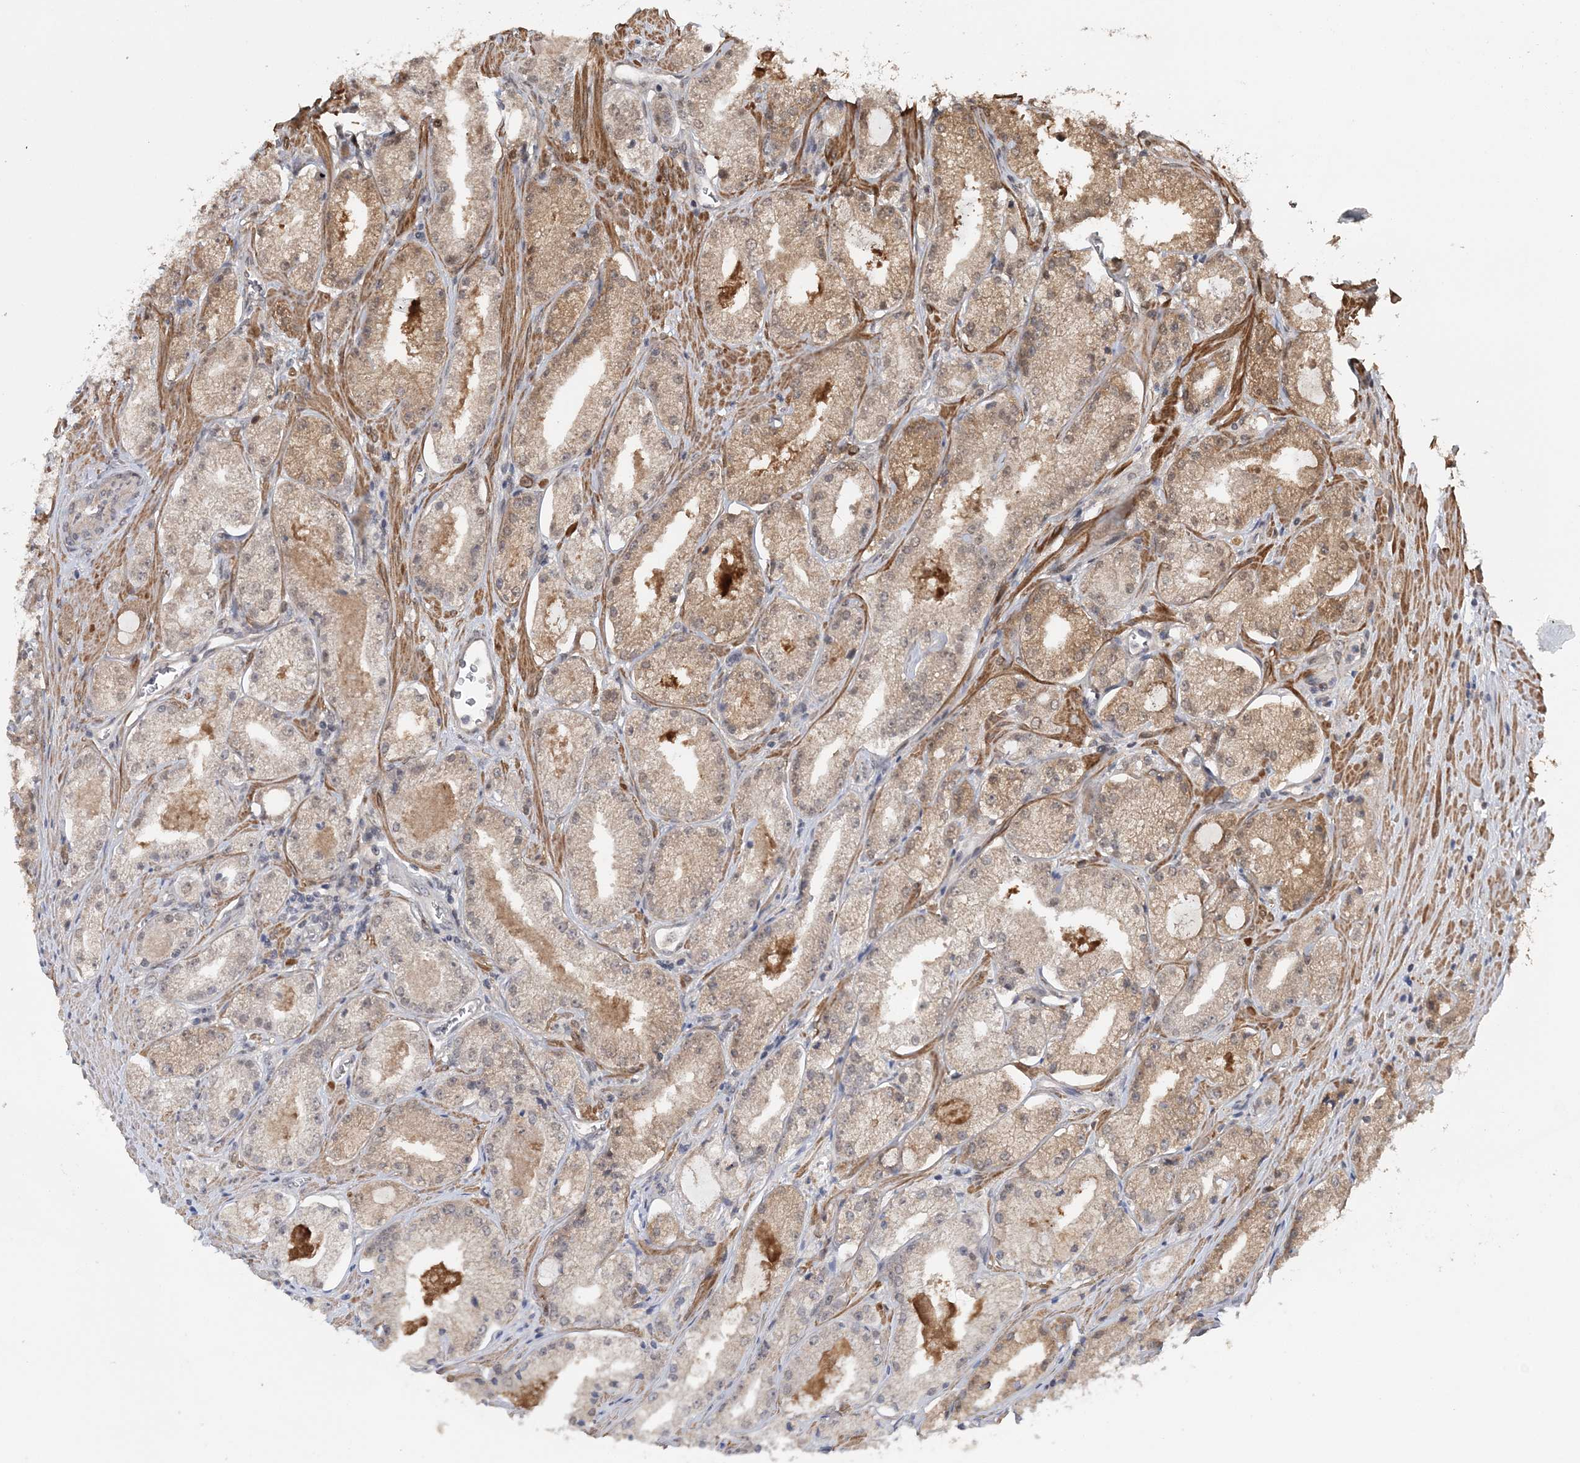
{"staining": {"intensity": "moderate", "quantity": "25%-75%", "location": "cytoplasmic/membranous"}, "tissue": "prostate cancer", "cell_type": "Tumor cells", "image_type": "cancer", "snomed": [{"axis": "morphology", "description": "Adenocarcinoma, Low grade"}, {"axis": "topography", "description": "Prostate"}], "caption": "Immunohistochemistry (IHC) of human prostate adenocarcinoma (low-grade) reveals medium levels of moderate cytoplasmic/membranous staining in about 25%-75% of tumor cells. (IHC, brightfield microscopy, high magnification).", "gene": "TSHZ2", "patient": {"sex": "male", "age": 69}}